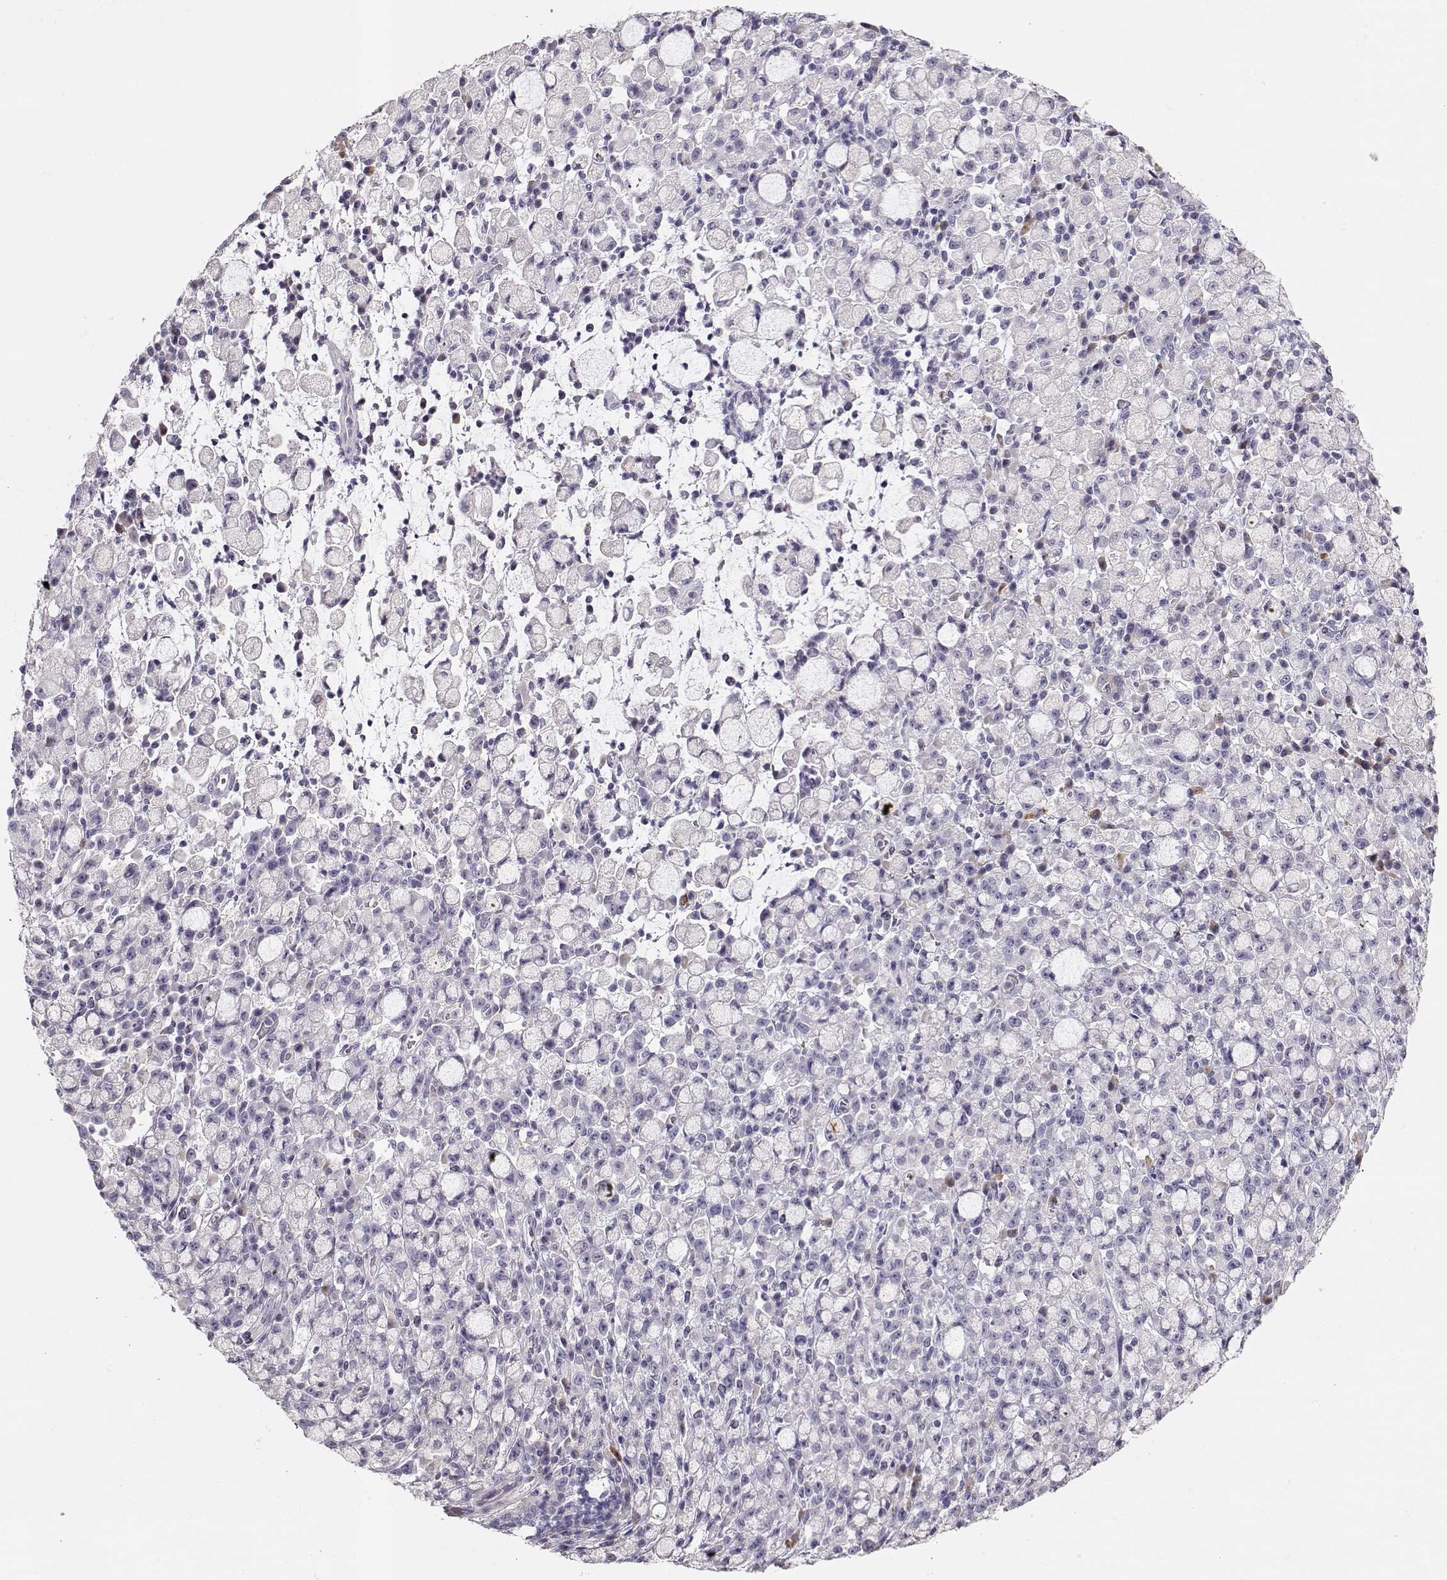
{"staining": {"intensity": "negative", "quantity": "none", "location": "none"}, "tissue": "stomach cancer", "cell_type": "Tumor cells", "image_type": "cancer", "snomed": [{"axis": "morphology", "description": "Adenocarcinoma, NOS"}, {"axis": "topography", "description": "Stomach"}], "caption": "Immunohistochemistry image of stomach cancer stained for a protein (brown), which reveals no expression in tumor cells. The staining was performed using DAB to visualize the protein expression in brown, while the nuclei were stained in blue with hematoxylin (Magnification: 20x).", "gene": "GLIPR1L2", "patient": {"sex": "male", "age": 58}}